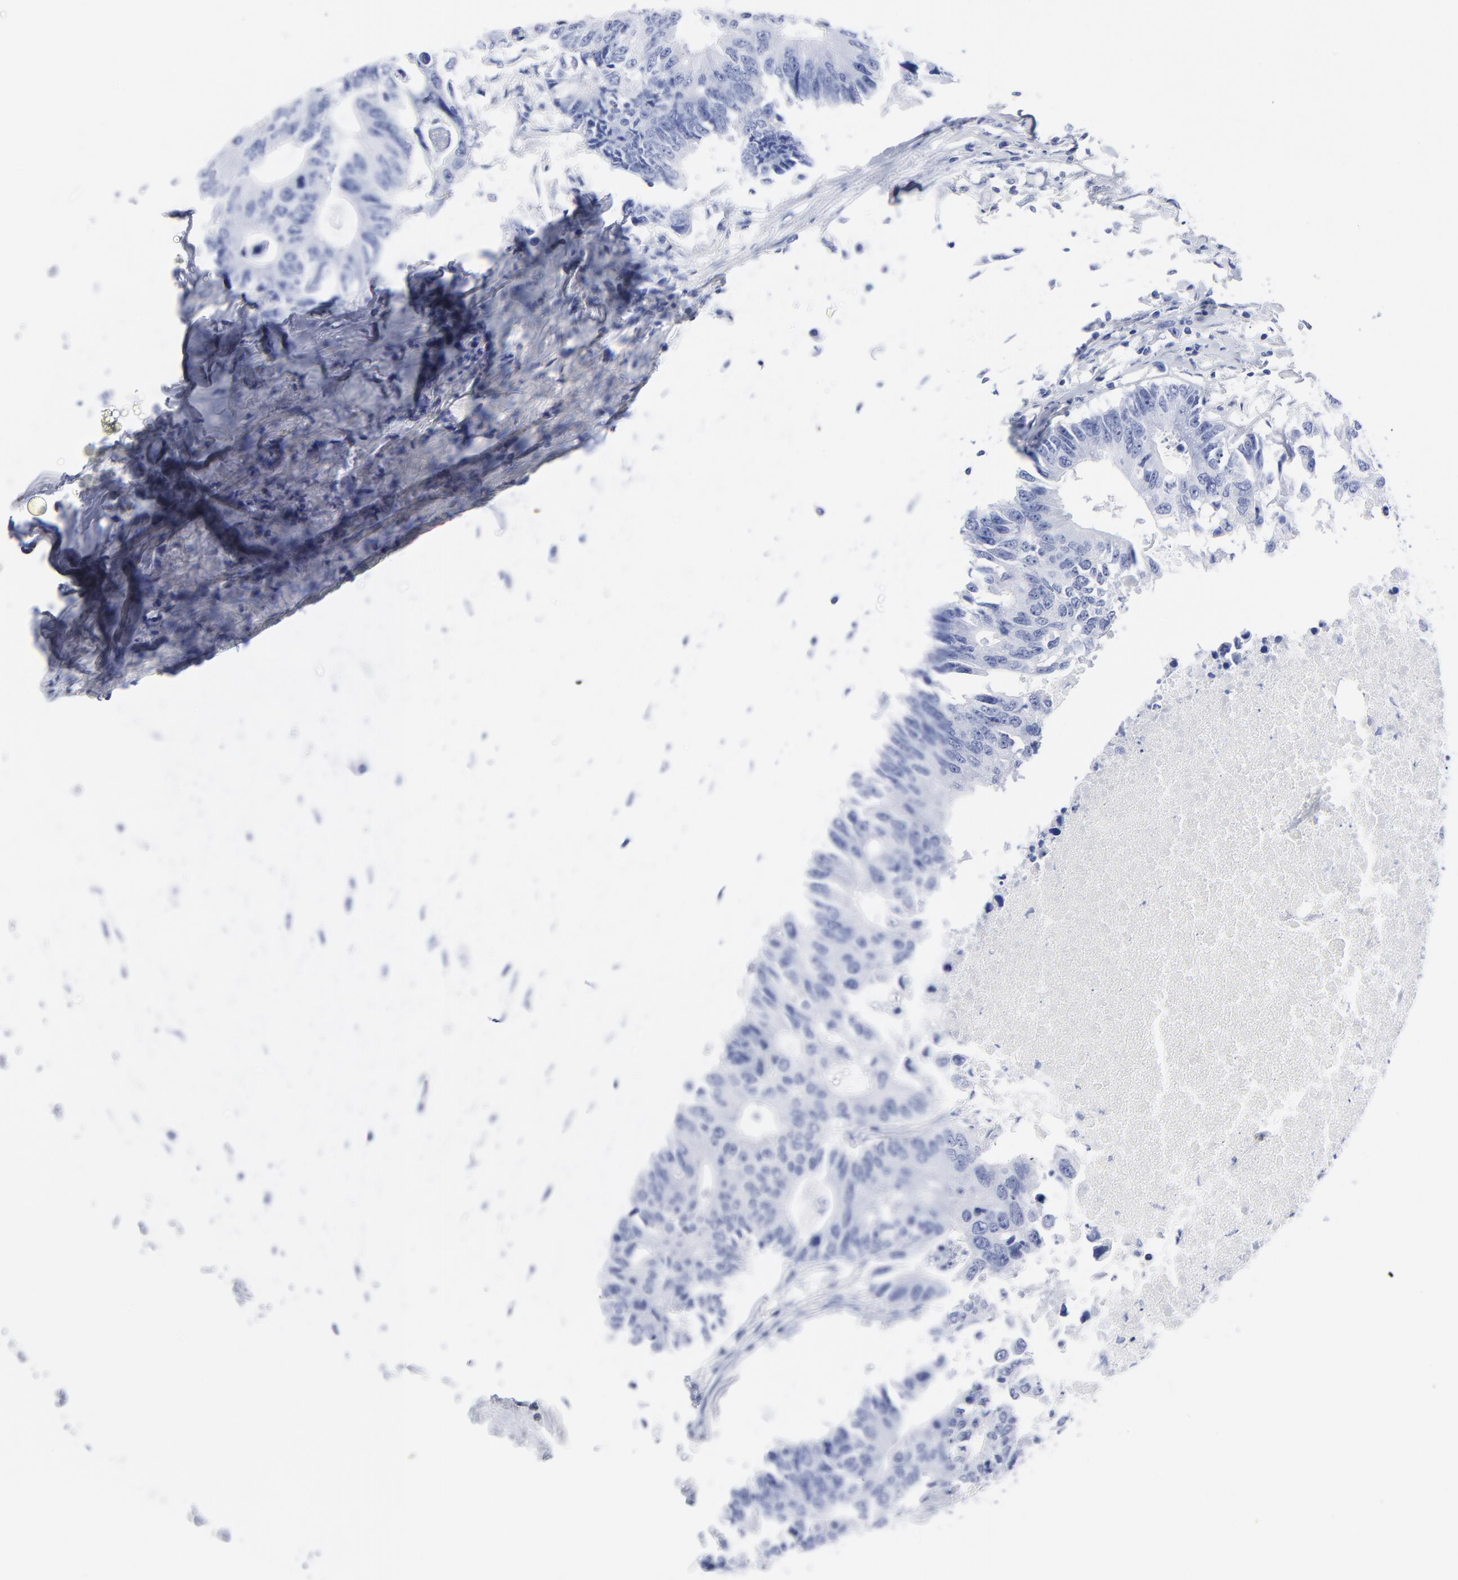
{"staining": {"intensity": "negative", "quantity": "none", "location": "none"}, "tissue": "colorectal cancer", "cell_type": "Tumor cells", "image_type": "cancer", "snomed": [{"axis": "morphology", "description": "Adenocarcinoma, NOS"}, {"axis": "topography", "description": "Colon"}], "caption": "High magnification brightfield microscopy of colorectal cancer stained with DAB (brown) and counterstained with hematoxylin (blue): tumor cells show no significant expression. The staining was performed using DAB to visualize the protein expression in brown, while the nuclei were stained in blue with hematoxylin (Magnification: 20x).", "gene": "ACY1", "patient": {"sex": "male", "age": 71}}